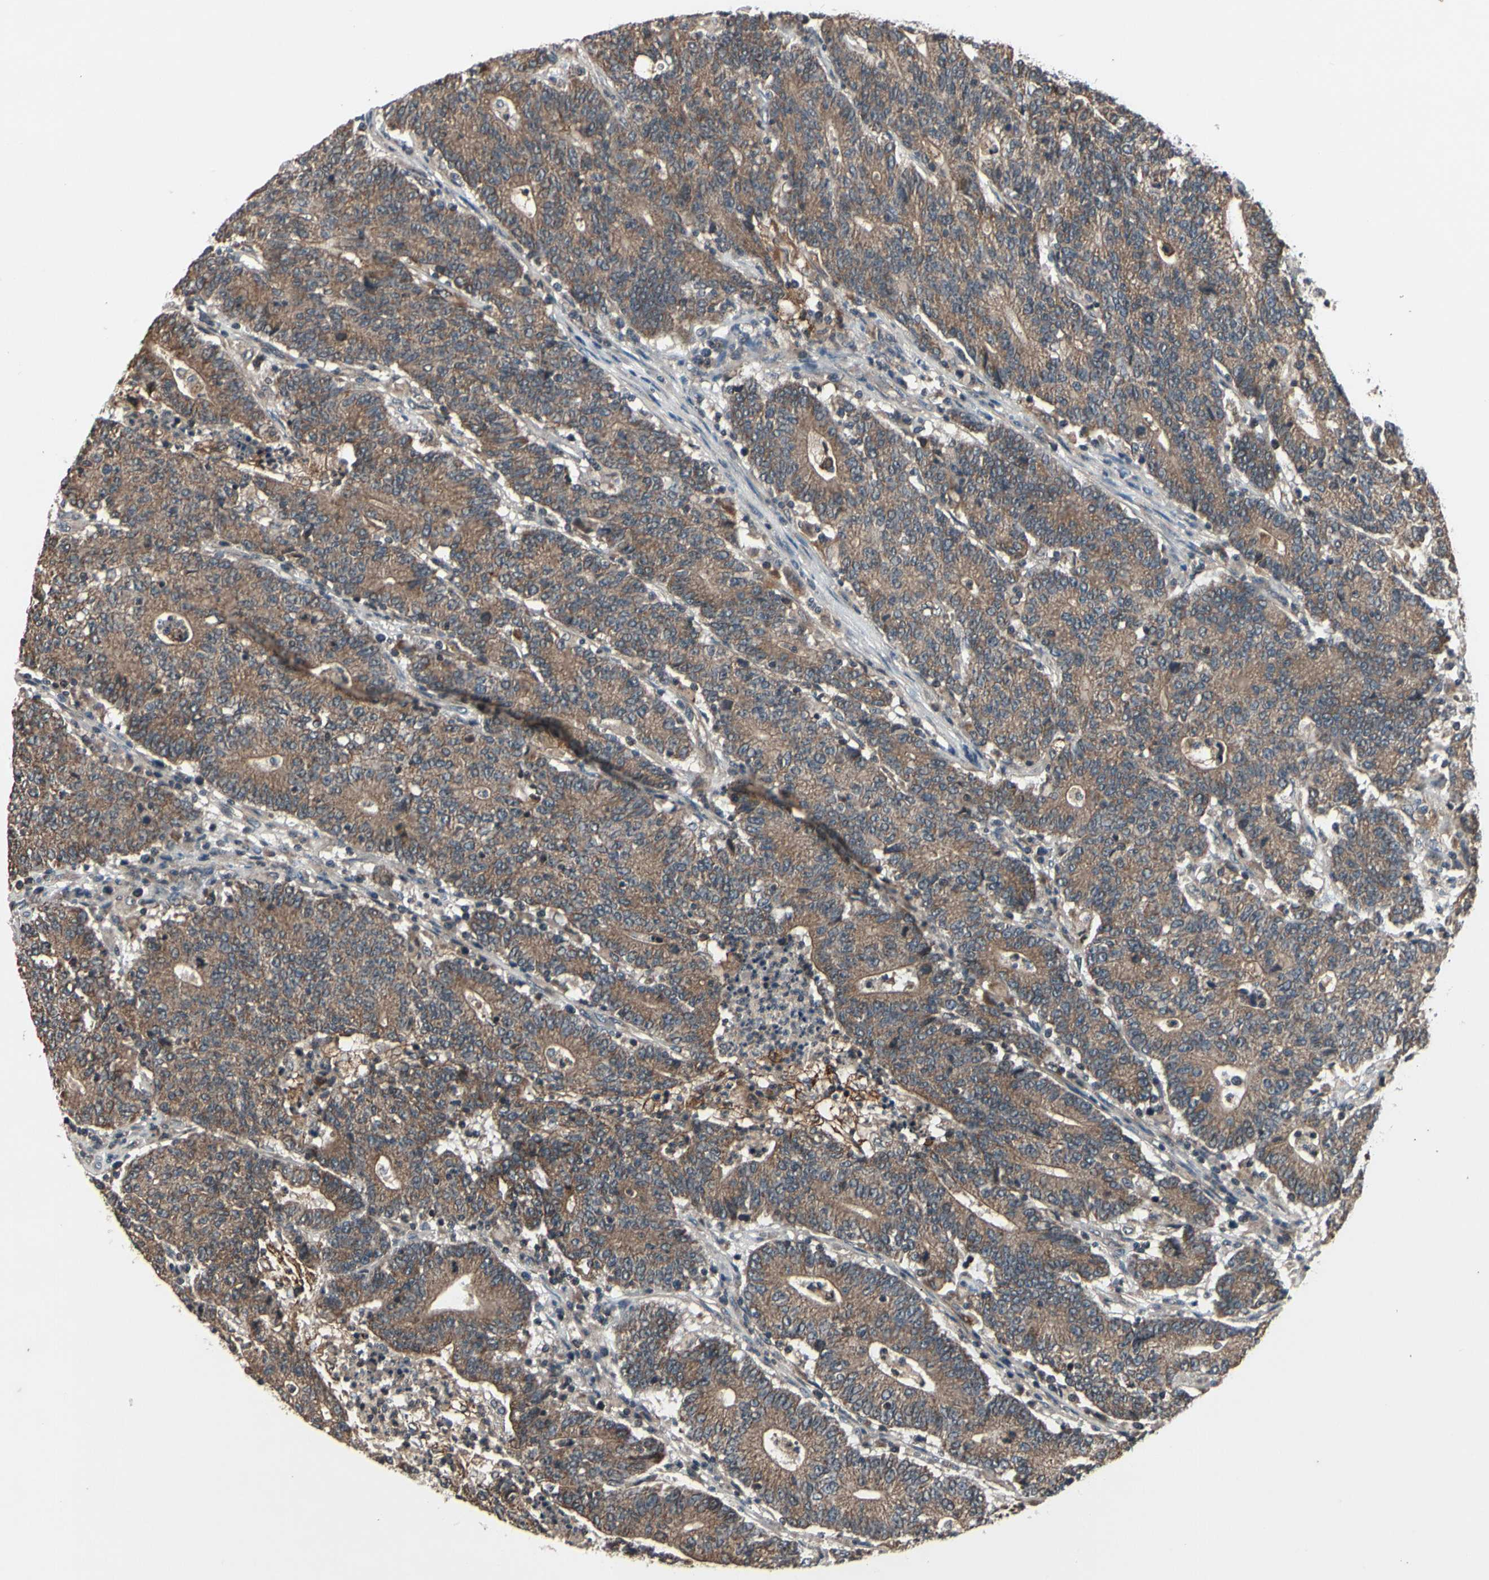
{"staining": {"intensity": "moderate", "quantity": ">75%", "location": "cytoplasmic/membranous"}, "tissue": "colorectal cancer", "cell_type": "Tumor cells", "image_type": "cancer", "snomed": [{"axis": "morphology", "description": "Normal tissue, NOS"}, {"axis": "morphology", "description": "Adenocarcinoma, NOS"}, {"axis": "topography", "description": "Colon"}], "caption": "Protein expression analysis of human adenocarcinoma (colorectal) reveals moderate cytoplasmic/membranous expression in approximately >75% of tumor cells. (DAB (3,3'-diaminobenzidine) IHC, brown staining for protein, blue staining for nuclei).", "gene": "MBTPS2", "patient": {"sex": "female", "age": 75}}